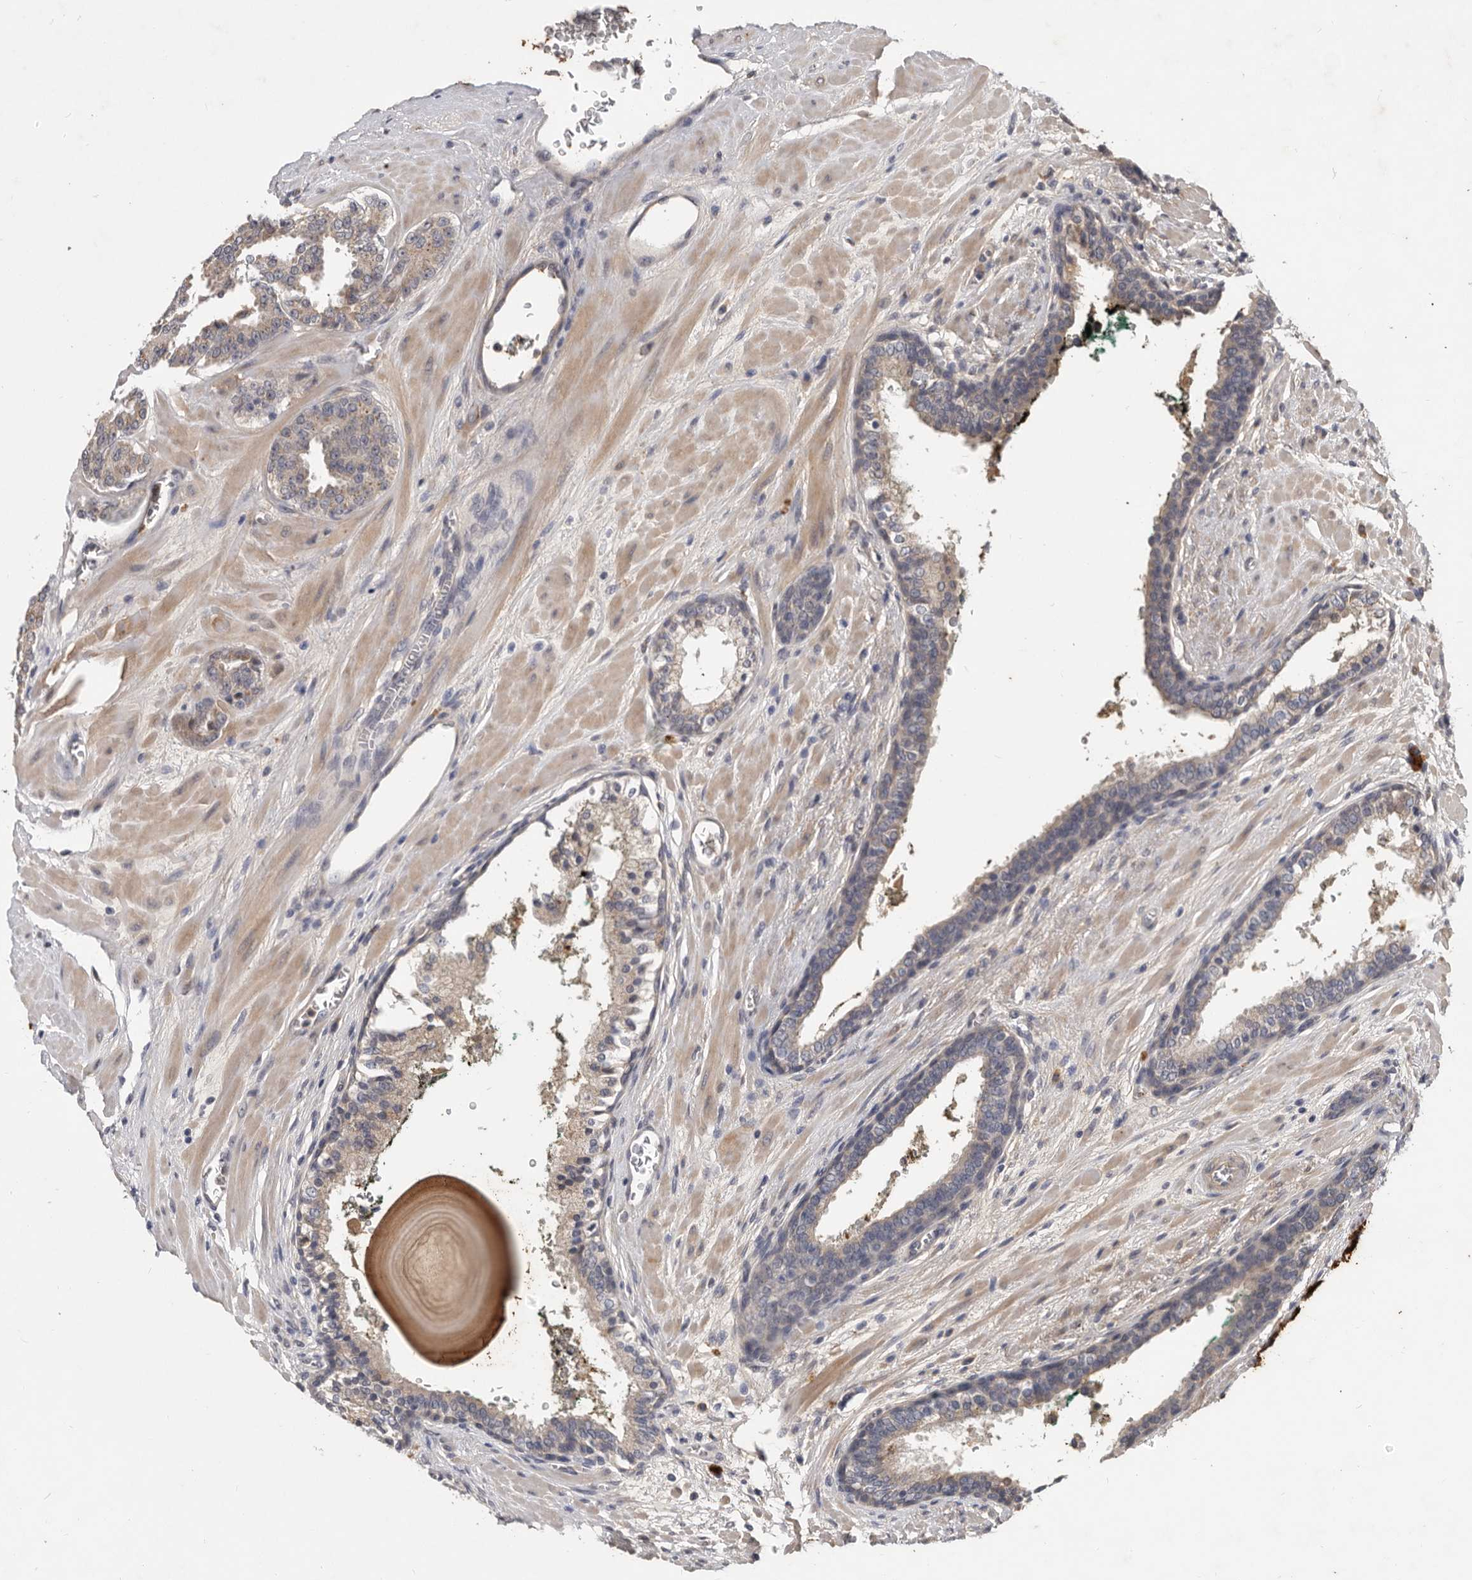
{"staining": {"intensity": "weak", "quantity": ">75%", "location": "cytoplasmic/membranous"}, "tissue": "prostate cancer", "cell_type": "Tumor cells", "image_type": "cancer", "snomed": [{"axis": "morphology", "description": "Adenocarcinoma, High grade"}, {"axis": "topography", "description": "Prostate"}], "caption": "Prostate high-grade adenocarcinoma stained with a protein marker demonstrates weak staining in tumor cells.", "gene": "DNAJC28", "patient": {"sex": "male", "age": 60}}